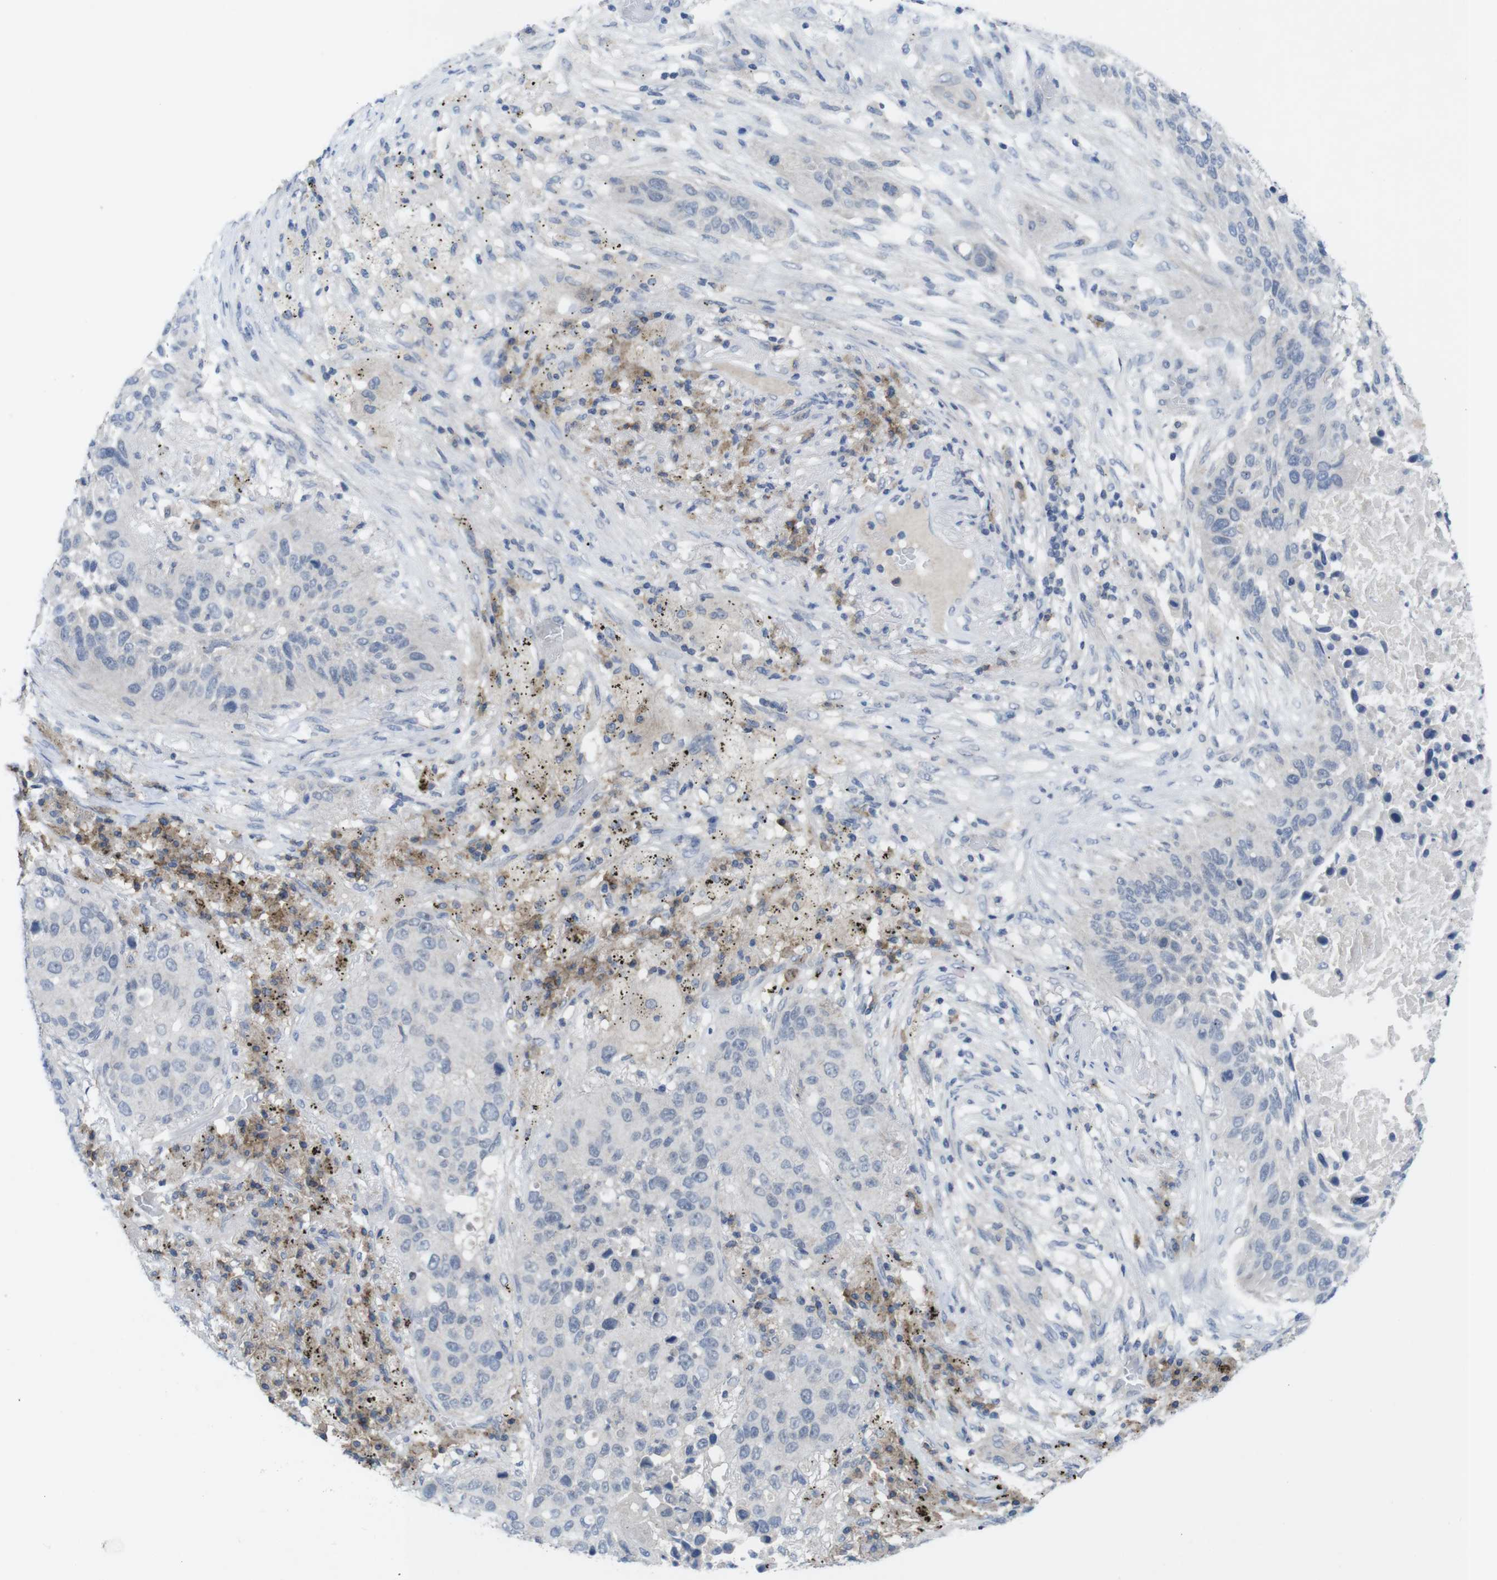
{"staining": {"intensity": "negative", "quantity": "none", "location": "none"}, "tissue": "lung cancer", "cell_type": "Tumor cells", "image_type": "cancer", "snomed": [{"axis": "morphology", "description": "Squamous cell carcinoma, NOS"}, {"axis": "topography", "description": "Lung"}], "caption": "Immunohistochemistry (IHC) histopathology image of human lung cancer stained for a protein (brown), which demonstrates no positivity in tumor cells. (Brightfield microscopy of DAB IHC at high magnification).", "gene": "SLAMF7", "patient": {"sex": "male", "age": 57}}